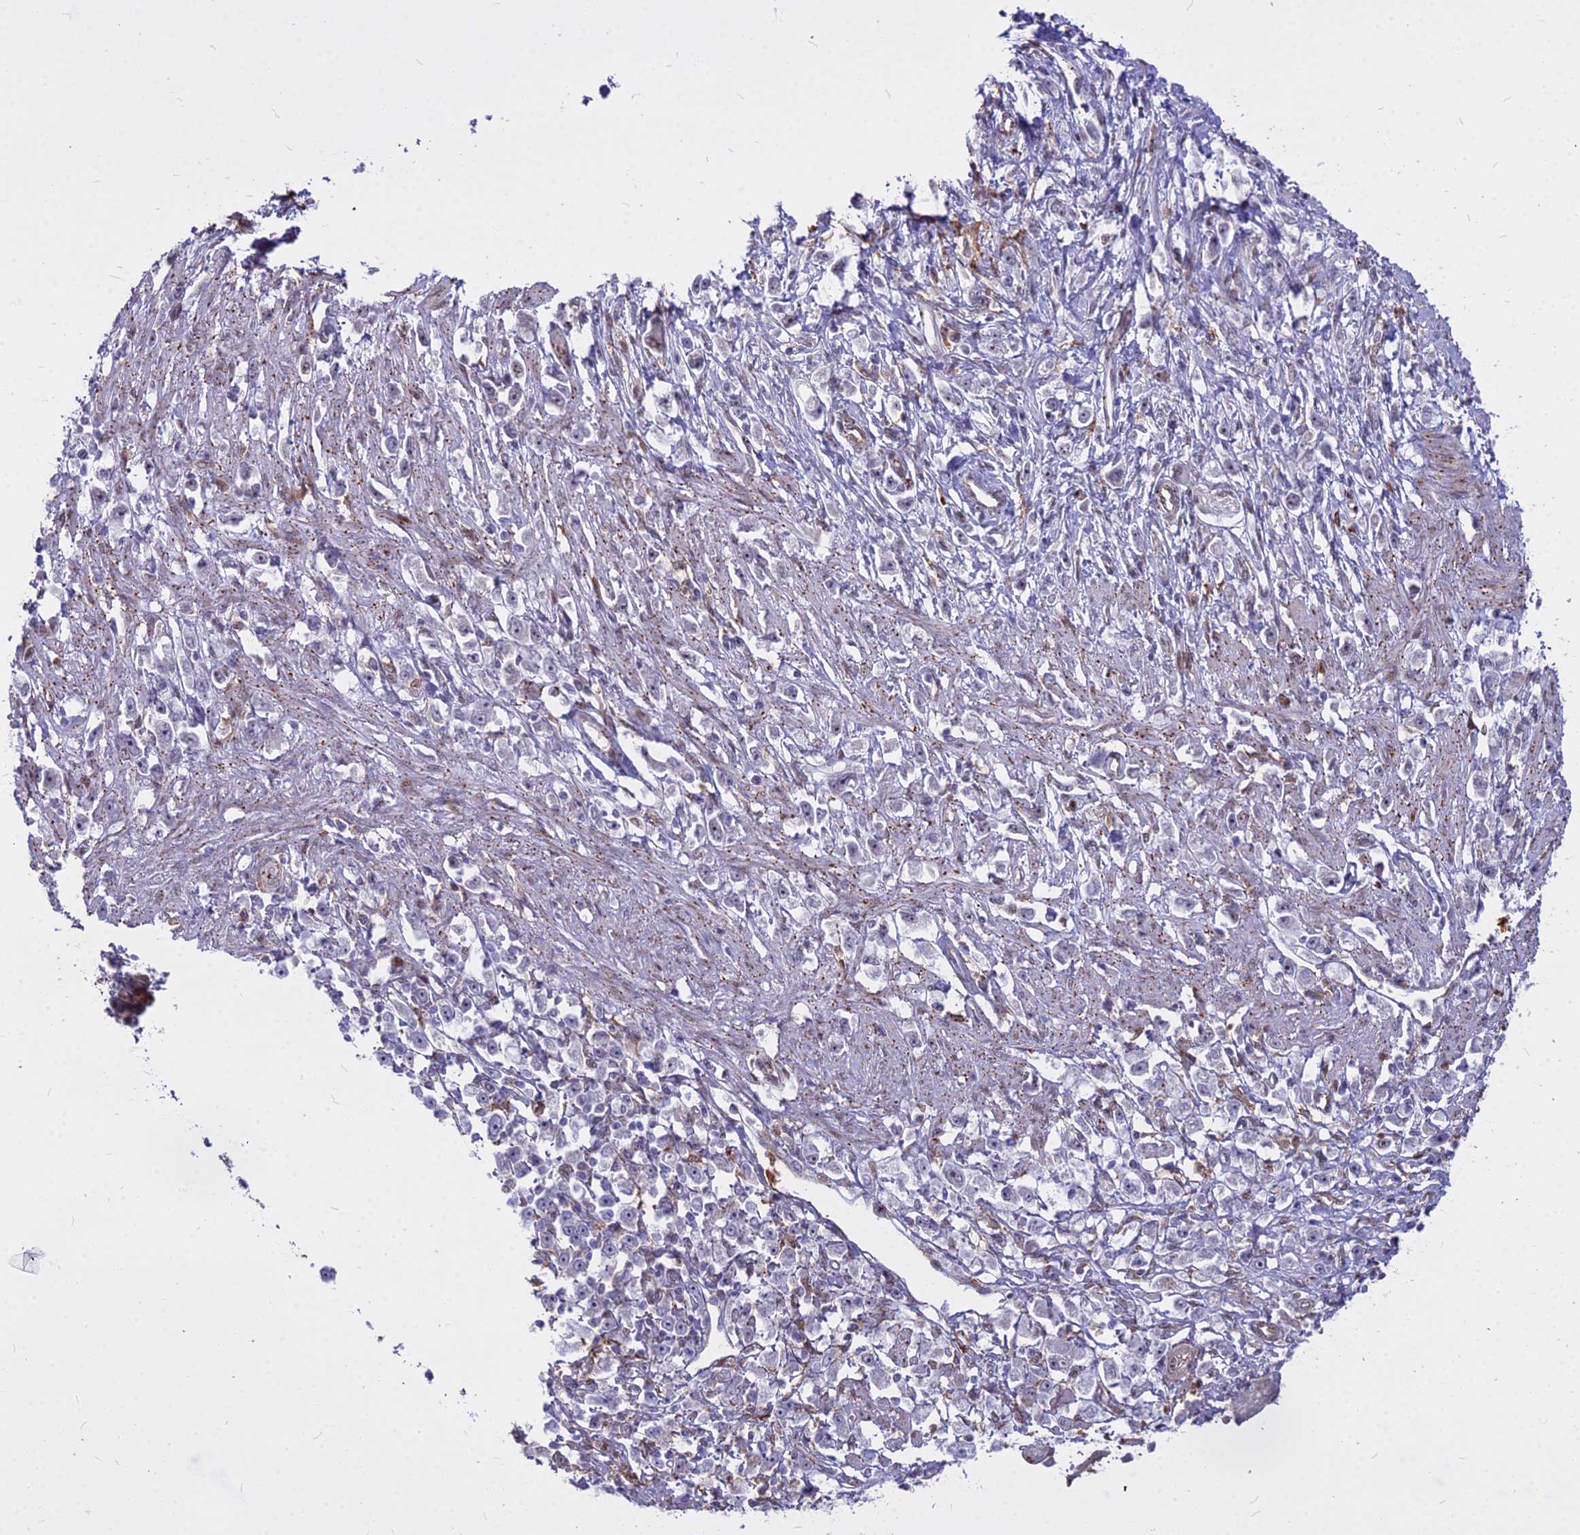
{"staining": {"intensity": "negative", "quantity": "none", "location": "none"}, "tissue": "stomach cancer", "cell_type": "Tumor cells", "image_type": "cancer", "snomed": [{"axis": "morphology", "description": "Adenocarcinoma, NOS"}, {"axis": "topography", "description": "Stomach"}], "caption": "The histopathology image exhibits no significant positivity in tumor cells of stomach cancer (adenocarcinoma).", "gene": "ALG10", "patient": {"sex": "female", "age": 59}}